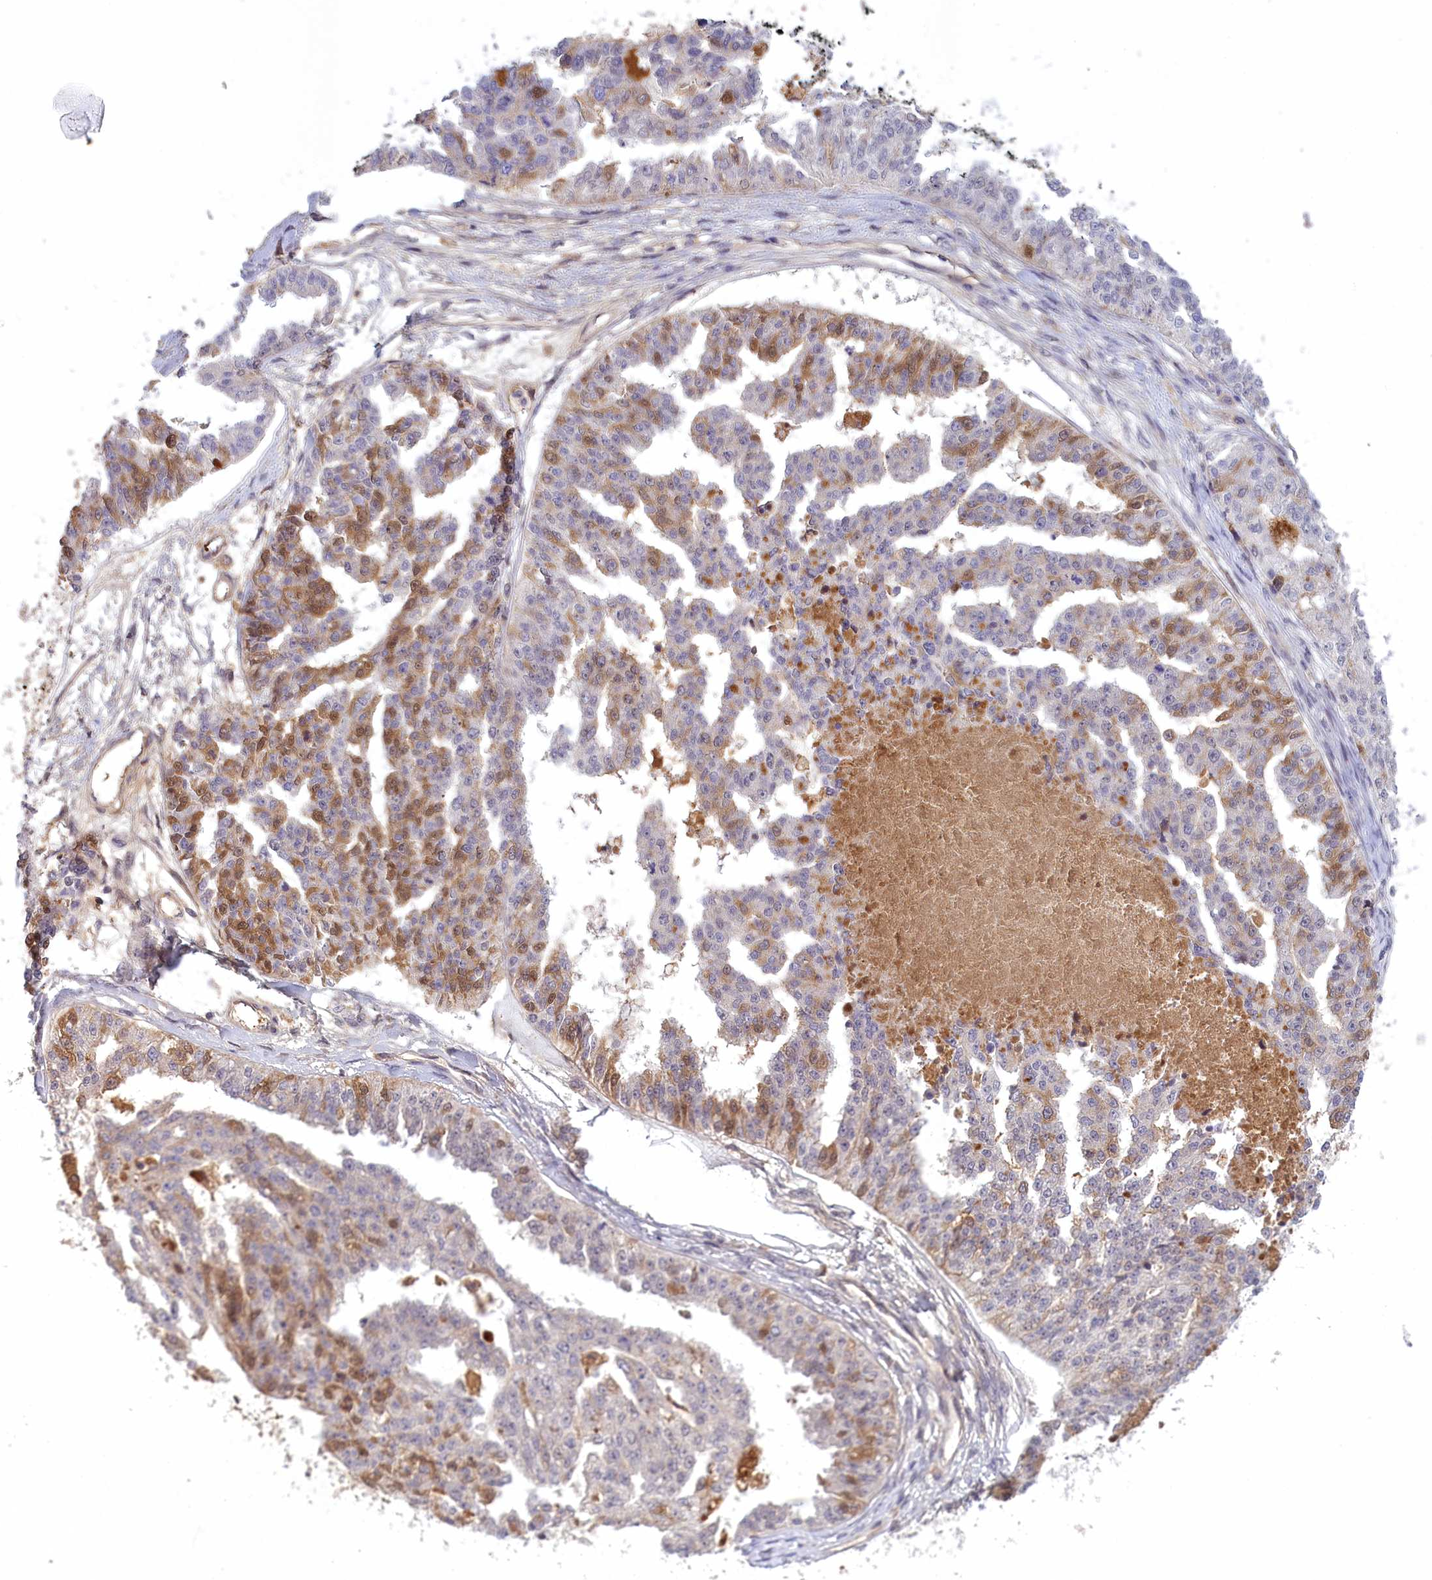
{"staining": {"intensity": "moderate", "quantity": "25%-75%", "location": "cytoplasmic/membranous"}, "tissue": "ovarian cancer", "cell_type": "Tumor cells", "image_type": "cancer", "snomed": [{"axis": "morphology", "description": "Cystadenocarcinoma, serous, NOS"}, {"axis": "topography", "description": "Ovary"}], "caption": "Immunohistochemical staining of serous cystadenocarcinoma (ovarian) displays medium levels of moderate cytoplasmic/membranous staining in approximately 25%-75% of tumor cells.", "gene": "RRAD", "patient": {"sex": "female", "age": 58}}